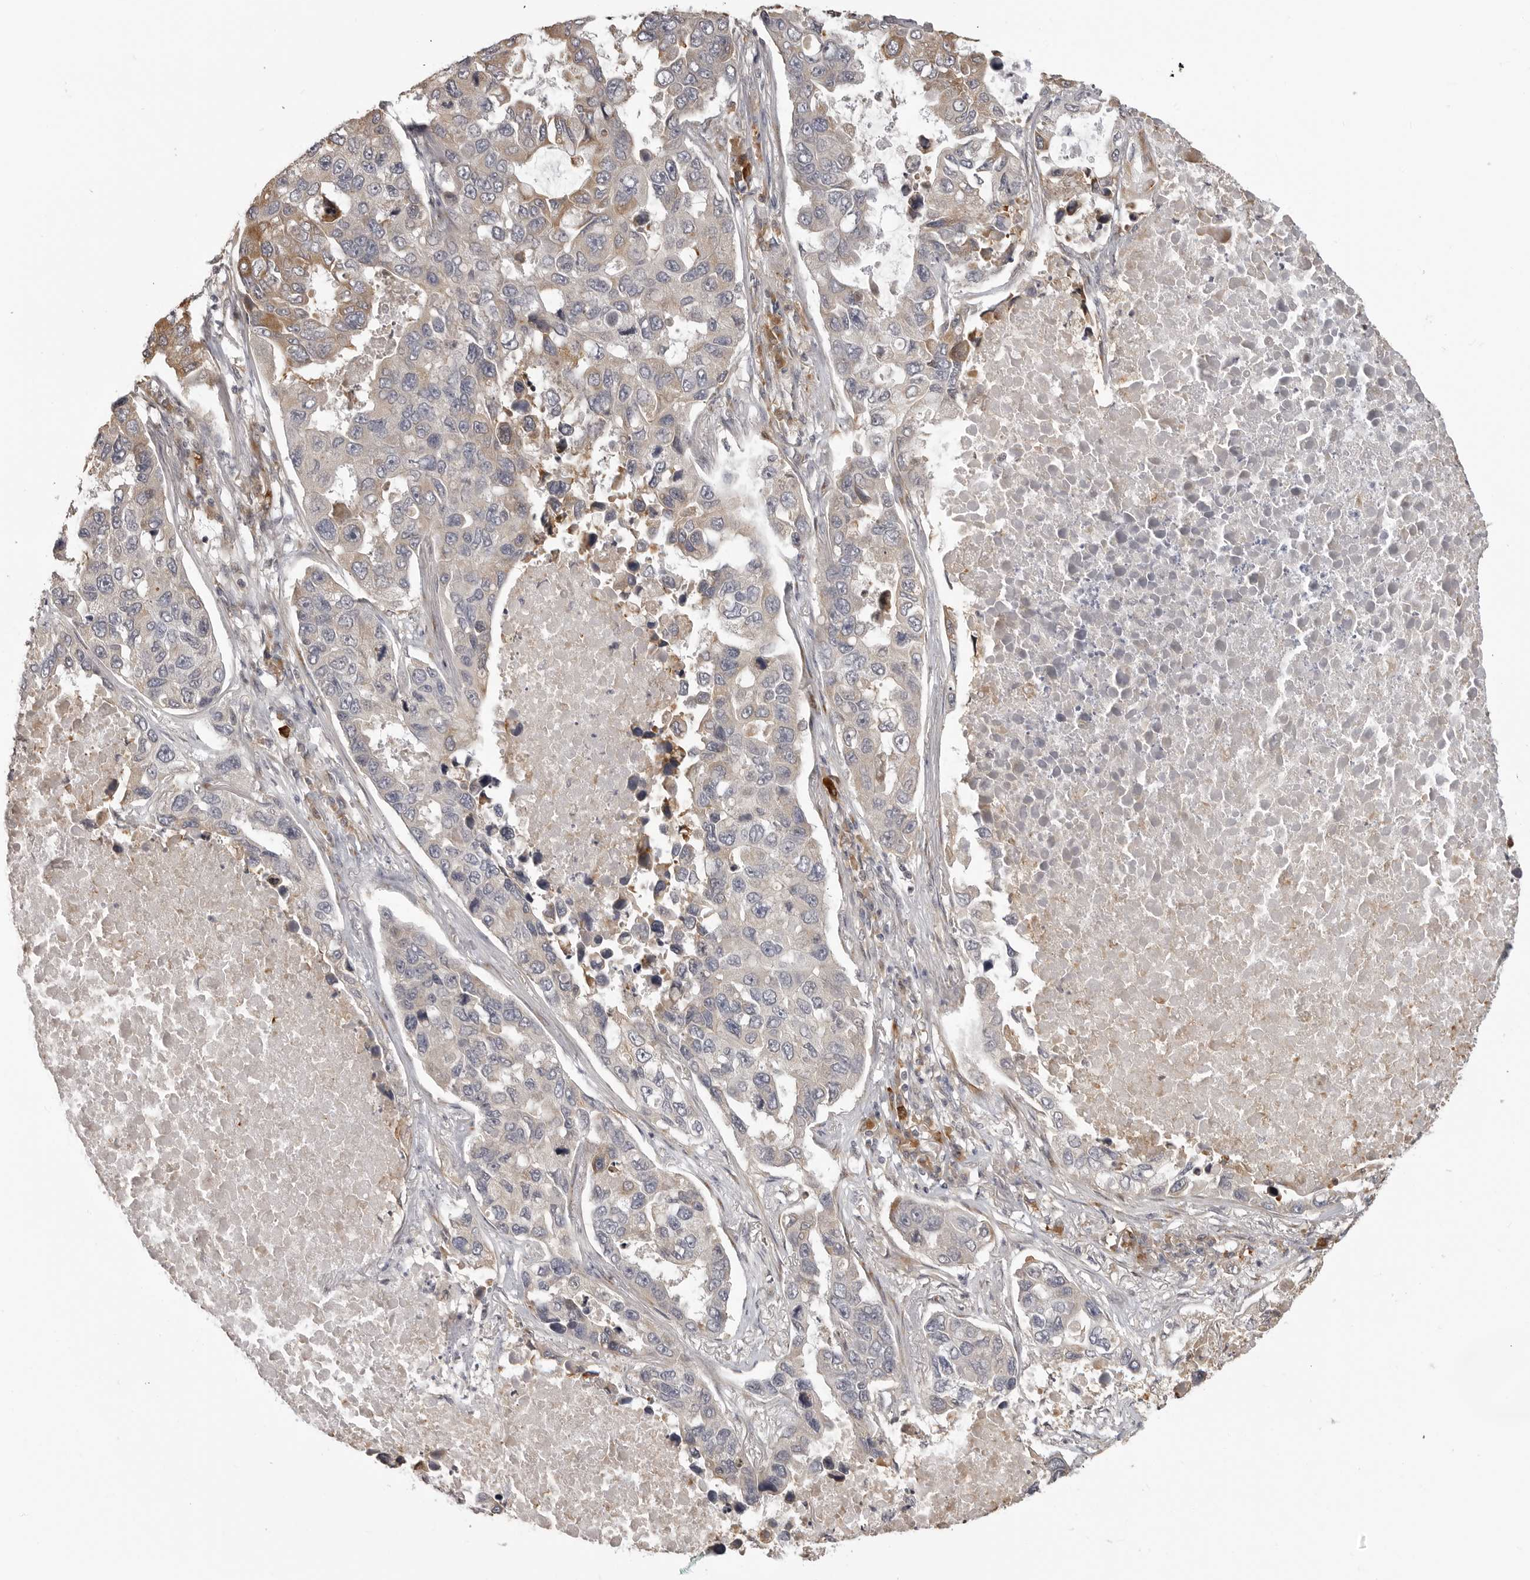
{"staining": {"intensity": "weak", "quantity": "<25%", "location": "cytoplasmic/membranous"}, "tissue": "lung cancer", "cell_type": "Tumor cells", "image_type": "cancer", "snomed": [{"axis": "morphology", "description": "Adenocarcinoma, NOS"}, {"axis": "topography", "description": "Lung"}], "caption": "Immunohistochemistry (IHC) micrograph of neoplastic tissue: human lung adenocarcinoma stained with DAB demonstrates no significant protein expression in tumor cells.", "gene": "IDO1", "patient": {"sex": "male", "age": 64}}